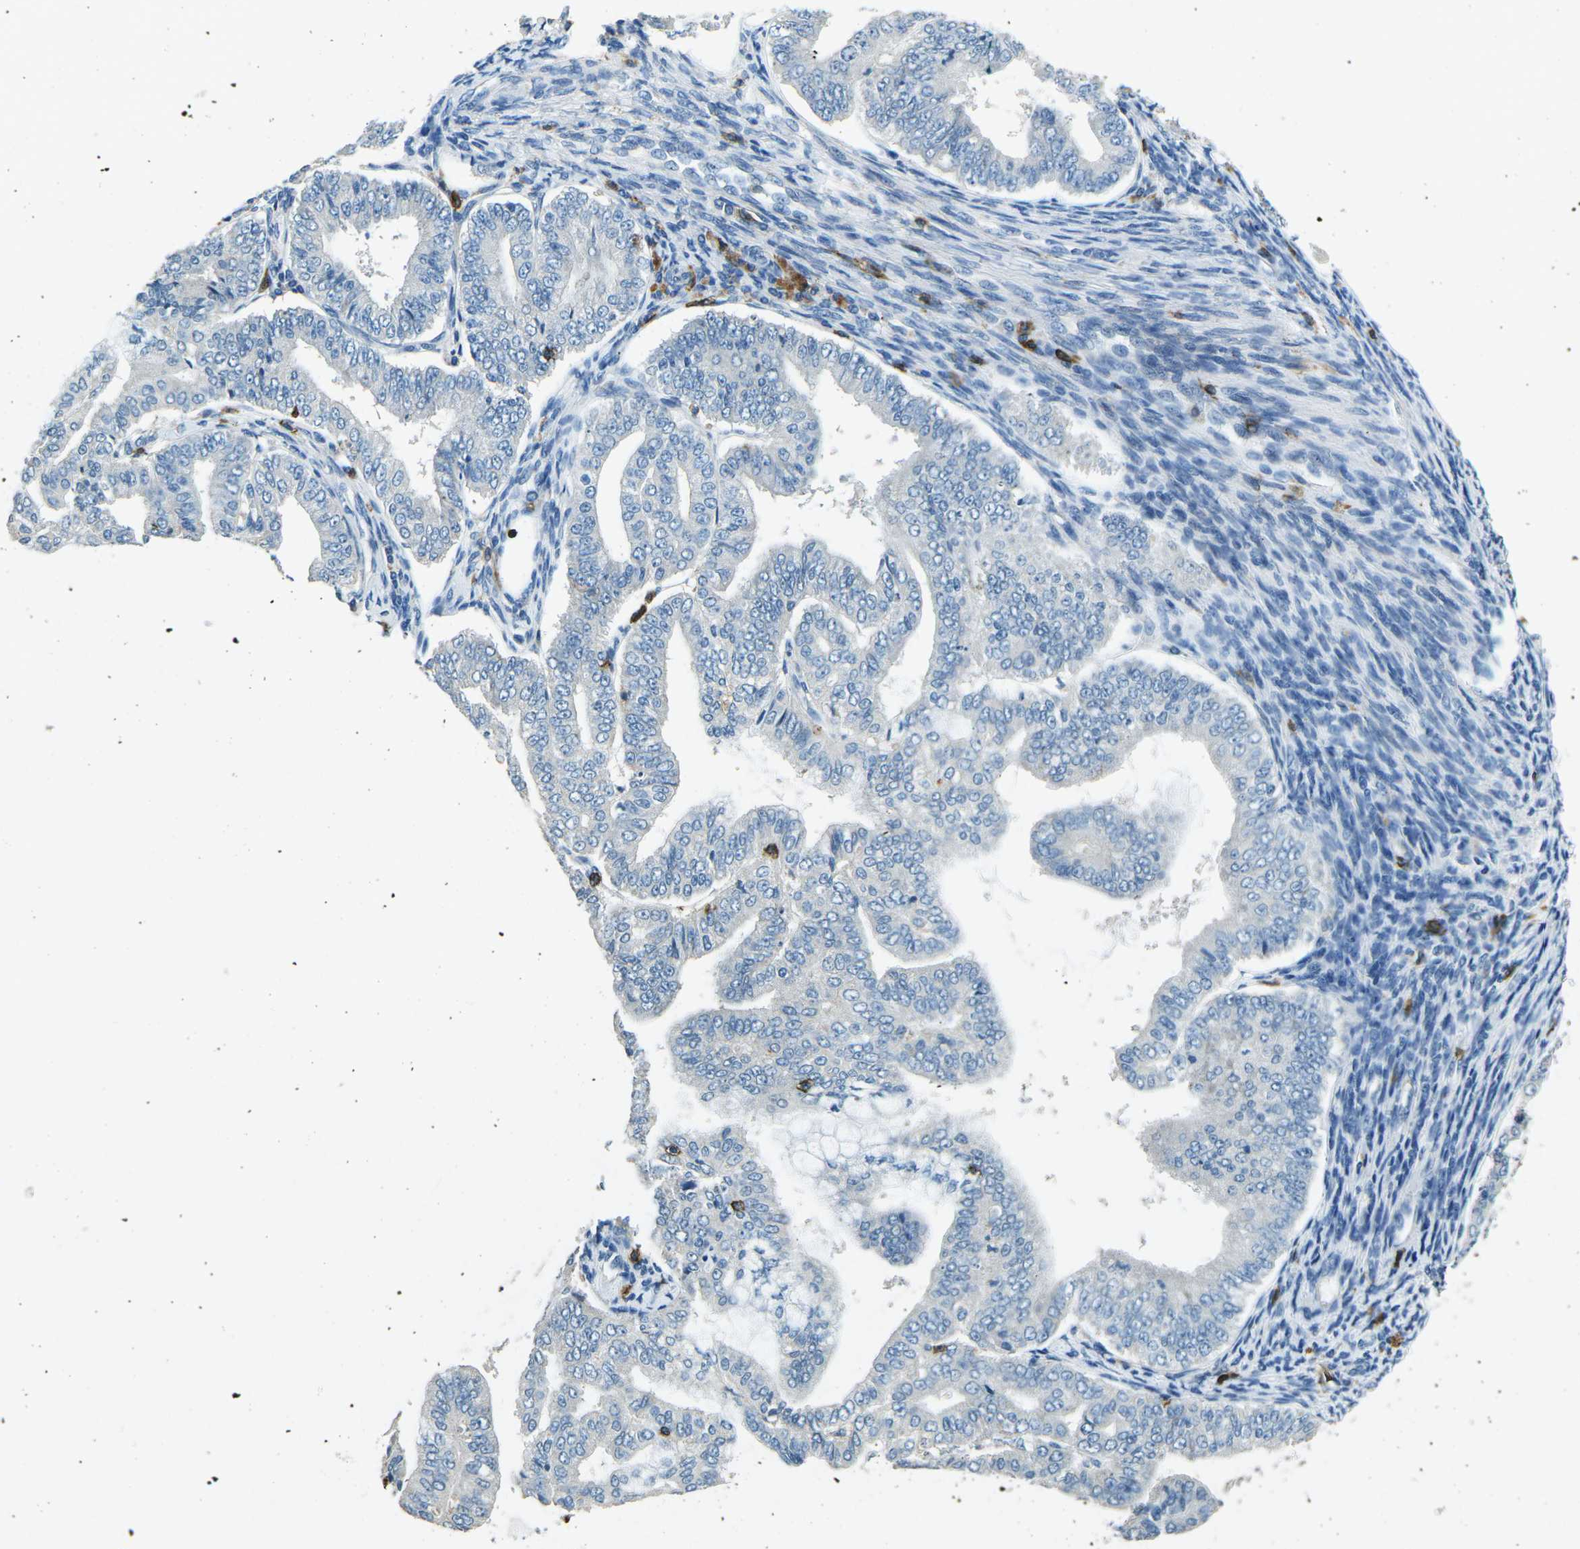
{"staining": {"intensity": "negative", "quantity": "none", "location": "none"}, "tissue": "endometrial cancer", "cell_type": "Tumor cells", "image_type": "cancer", "snomed": [{"axis": "morphology", "description": "Adenocarcinoma, NOS"}, {"axis": "topography", "description": "Endometrium"}], "caption": "This photomicrograph is of endometrial cancer stained with immunohistochemistry (IHC) to label a protein in brown with the nuclei are counter-stained blue. There is no expression in tumor cells.", "gene": "CD6", "patient": {"sex": "female", "age": 63}}